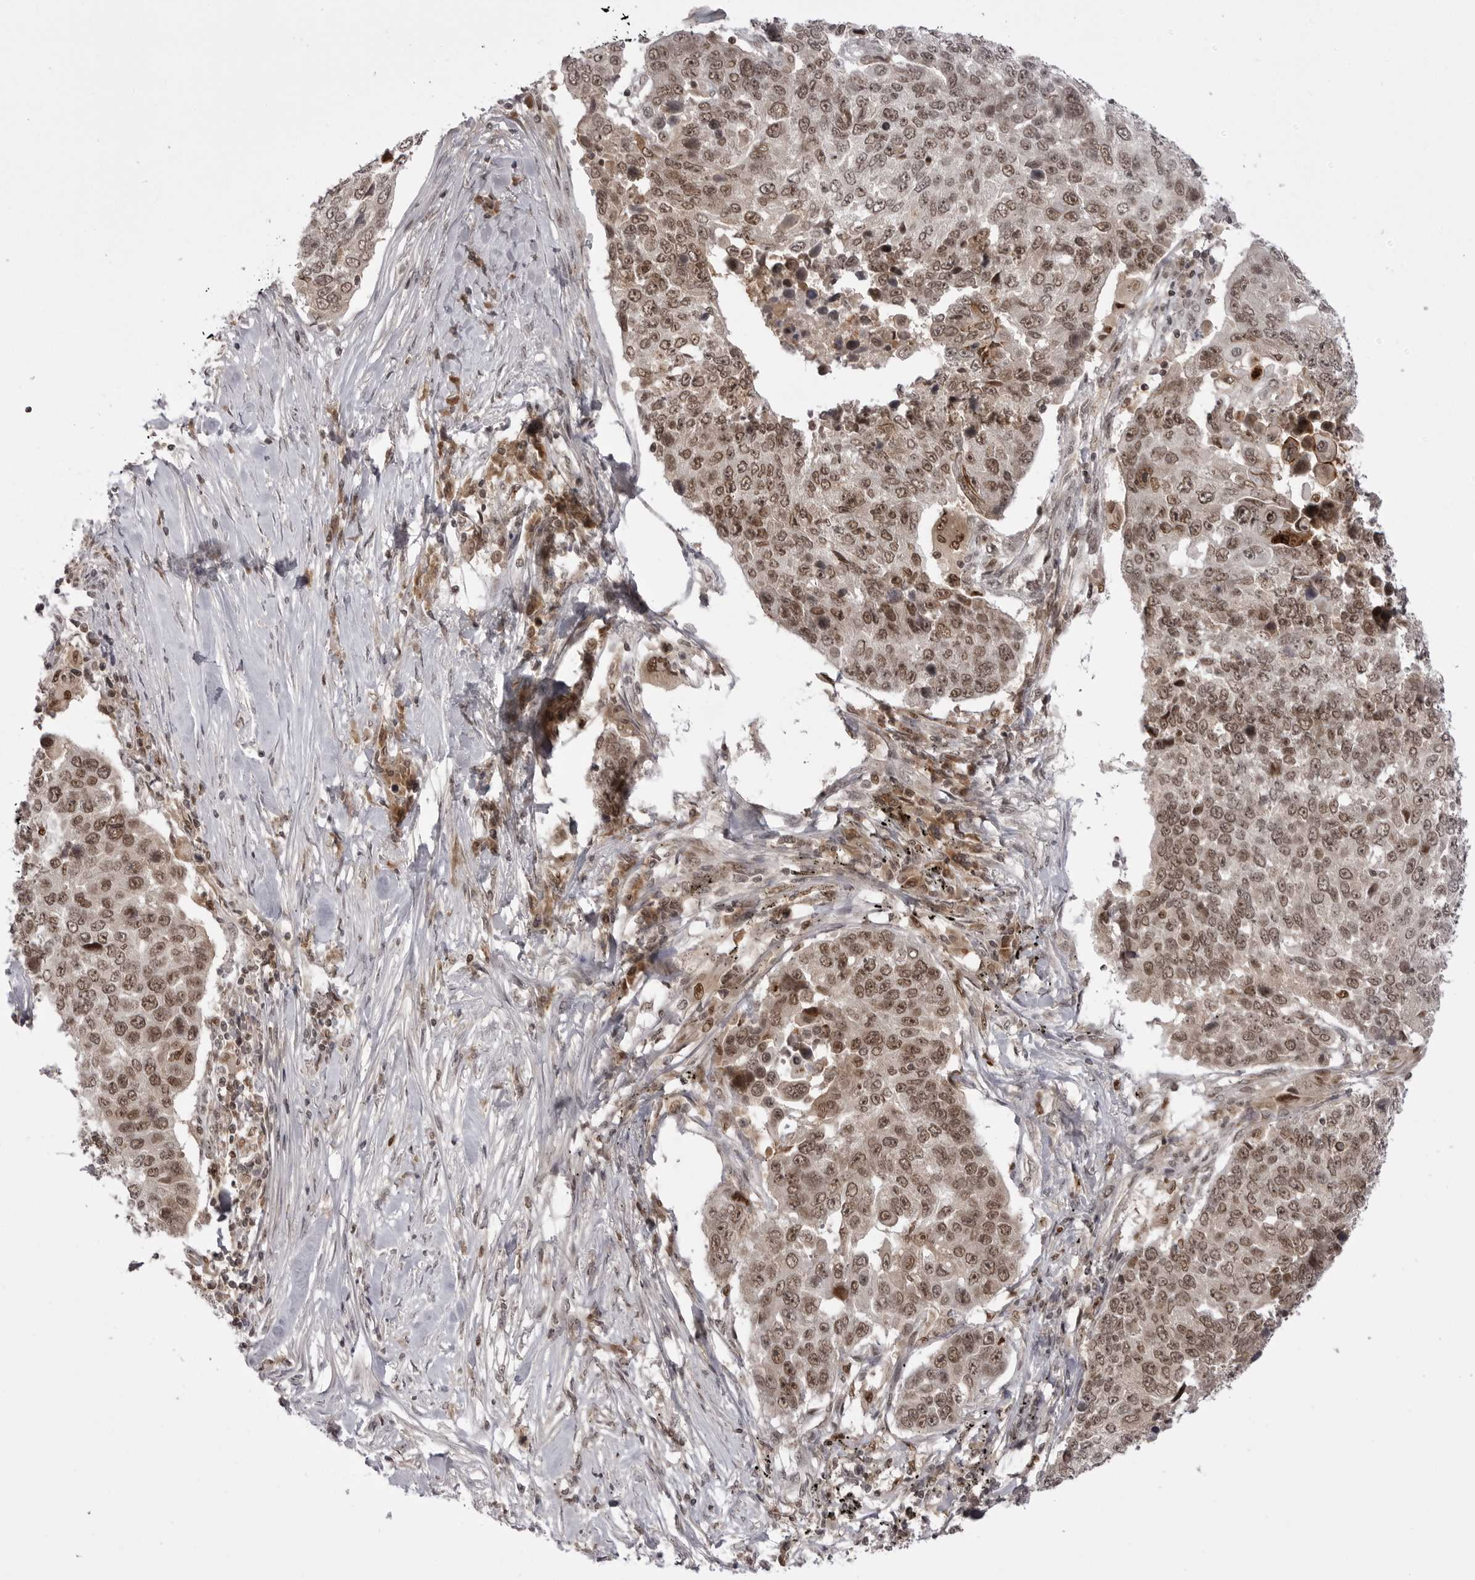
{"staining": {"intensity": "moderate", "quantity": ">75%", "location": "cytoplasmic/membranous,nuclear"}, "tissue": "lung cancer", "cell_type": "Tumor cells", "image_type": "cancer", "snomed": [{"axis": "morphology", "description": "Squamous cell carcinoma, NOS"}, {"axis": "topography", "description": "Lung"}], "caption": "Lung squamous cell carcinoma tissue reveals moderate cytoplasmic/membranous and nuclear staining in about >75% of tumor cells, visualized by immunohistochemistry. (DAB IHC with brightfield microscopy, high magnification).", "gene": "PTK2B", "patient": {"sex": "male", "age": 66}}